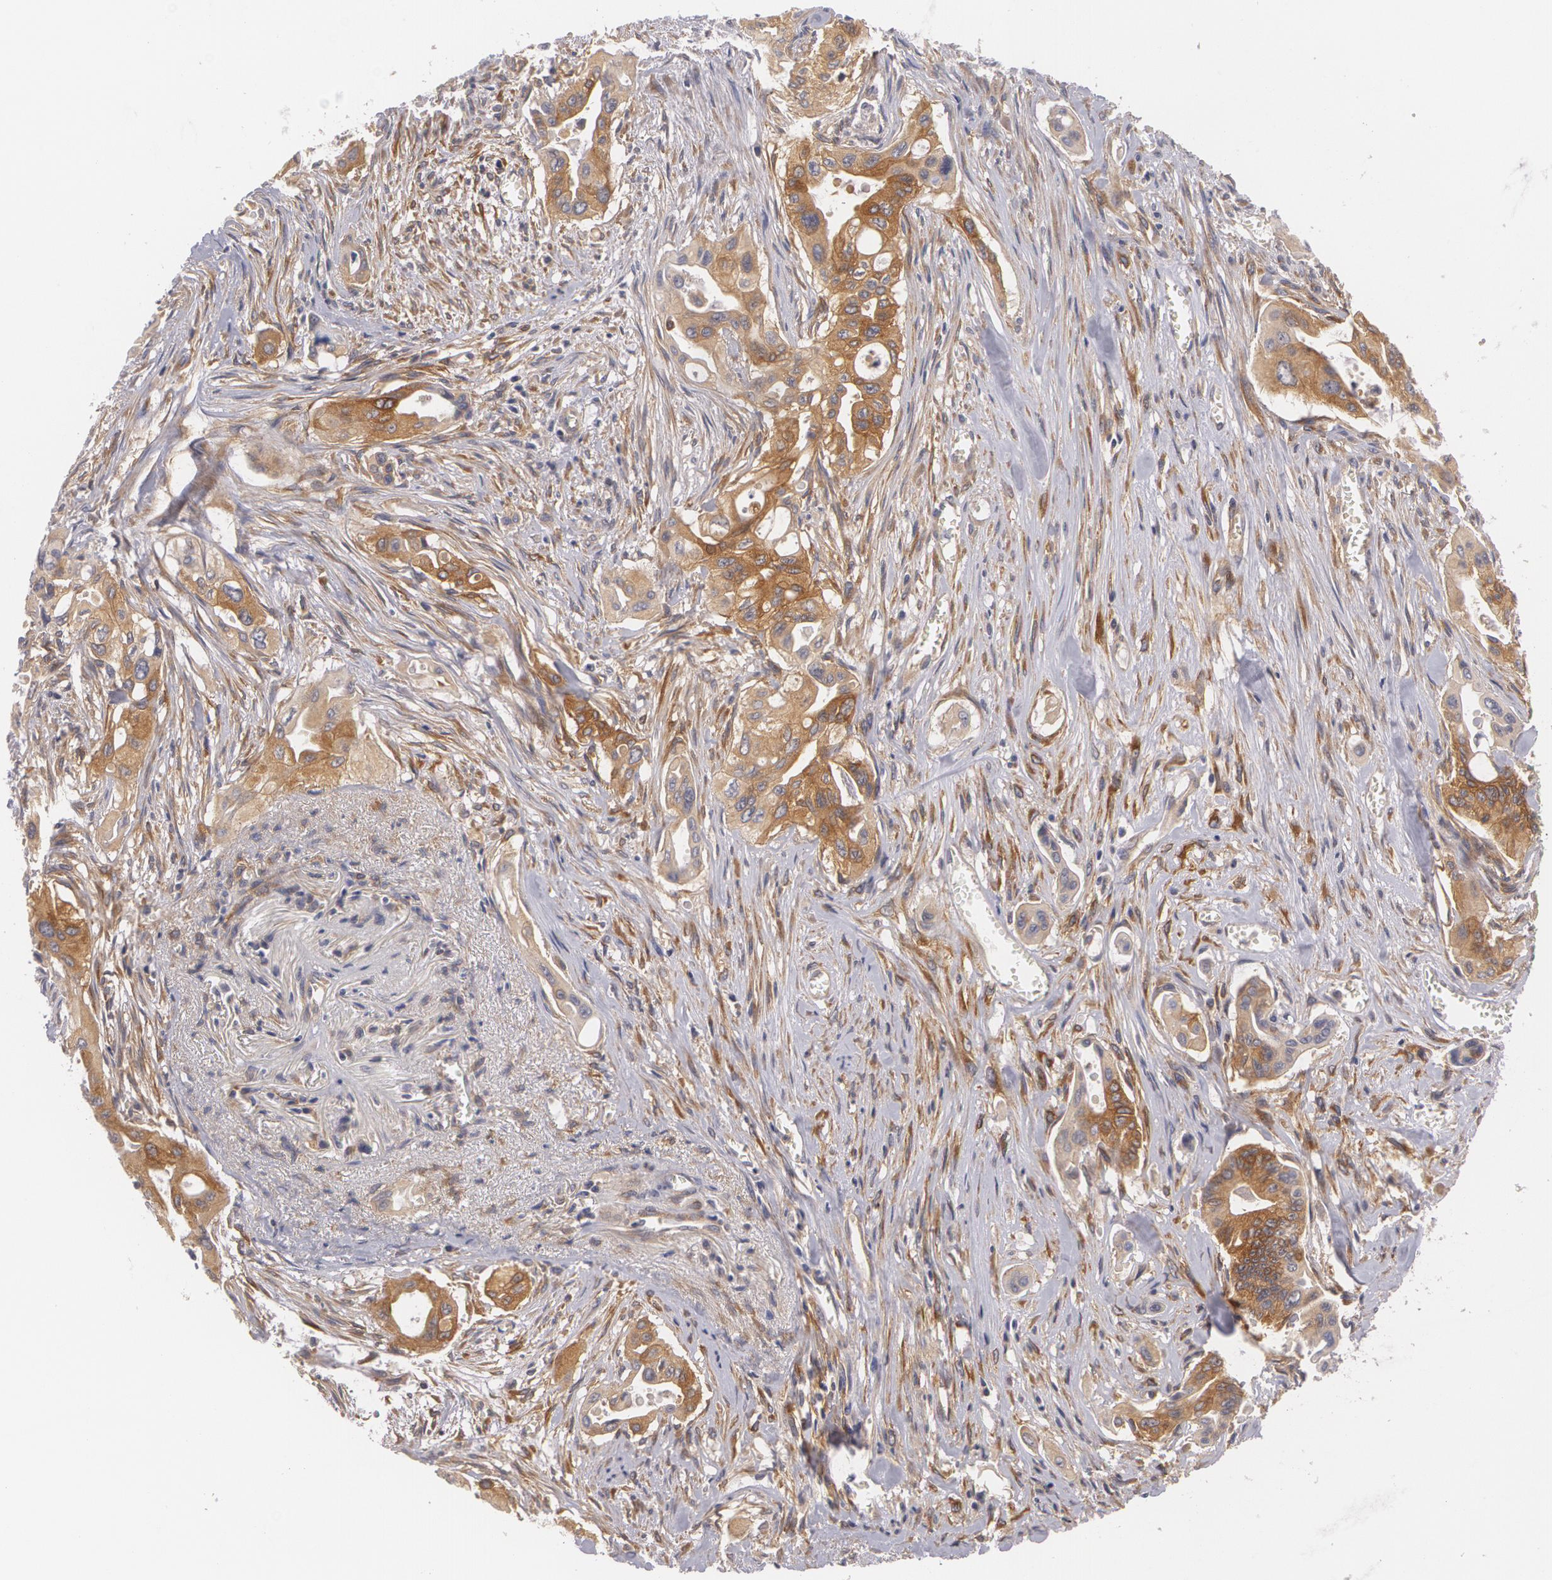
{"staining": {"intensity": "strong", "quantity": ">75%", "location": "cytoplasmic/membranous"}, "tissue": "pancreatic cancer", "cell_type": "Tumor cells", "image_type": "cancer", "snomed": [{"axis": "morphology", "description": "Adenocarcinoma, NOS"}, {"axis": "topography", "description": "Pancreas"}], "caption": "Immunohistochemistry (DAB (3,3'-diaminobenzidine)) staining of pancreatic adenocarcinoma shows strong cytoplasmic/membranous protein positivity in approximately >75% of tumor cells.", "gene": "CASK", "patient": {"sex": "male", "age": 77}}